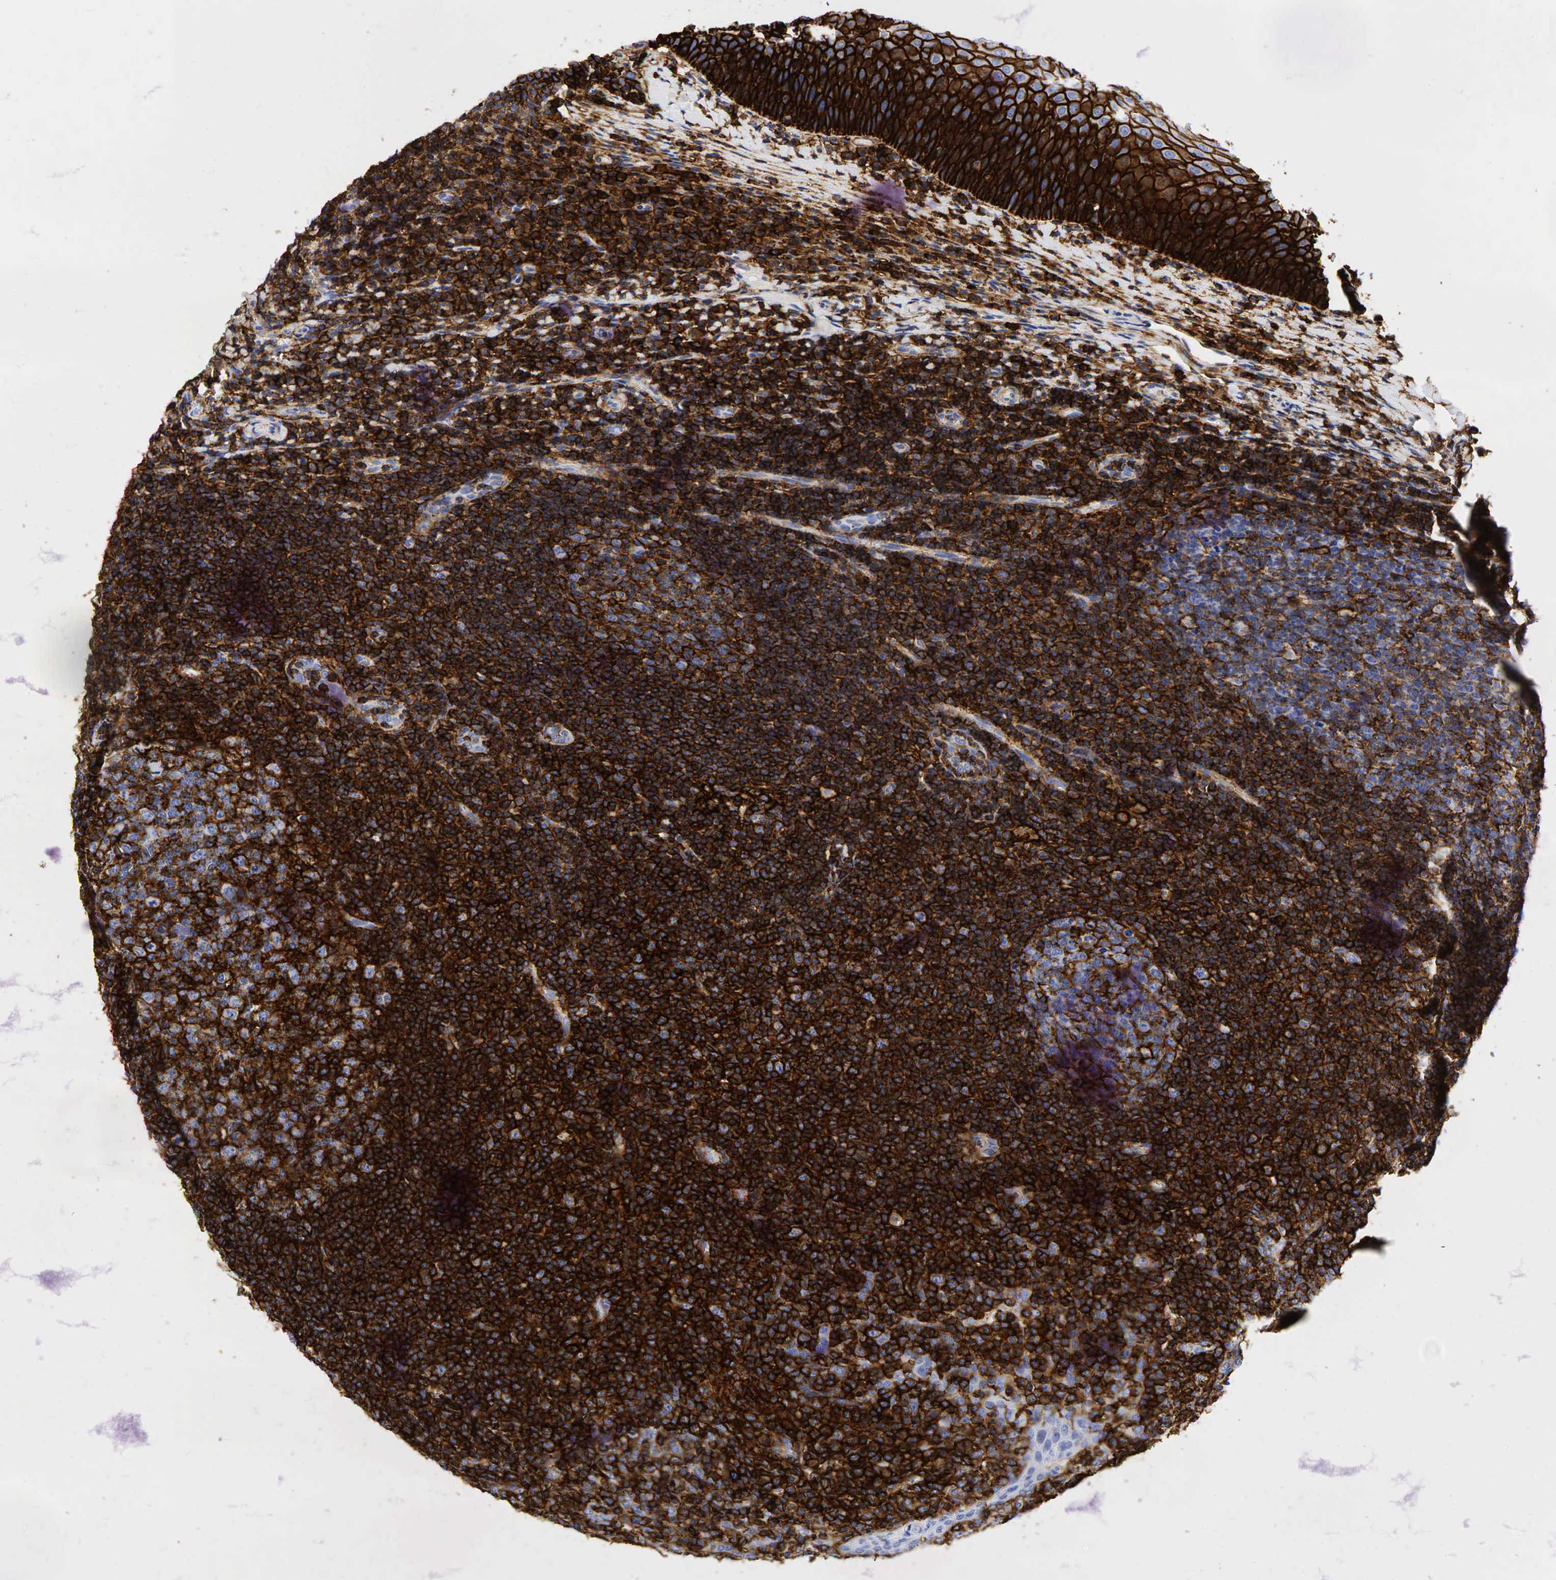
{"staining": {"intensity": "moderate", "quantity": "25%-75%", "location": "cytoplasmic/membranous"}, "tissue": "tonsil", "cell_type": "Germinal center cells", "image_type": "normal", "snomed": [{"axis": "morphology", "description": "Normal tissue, NOS"}, {"axis": "topography", "description": "Tonsil"}], "caption": "Moderate cytoplasmic/membranous staining for a protein is present in about 25%-75% of germinal center cells of normal tonsil using IHC.", "gene": "CD44", "patient": {"sex": "male", "age": 6}}